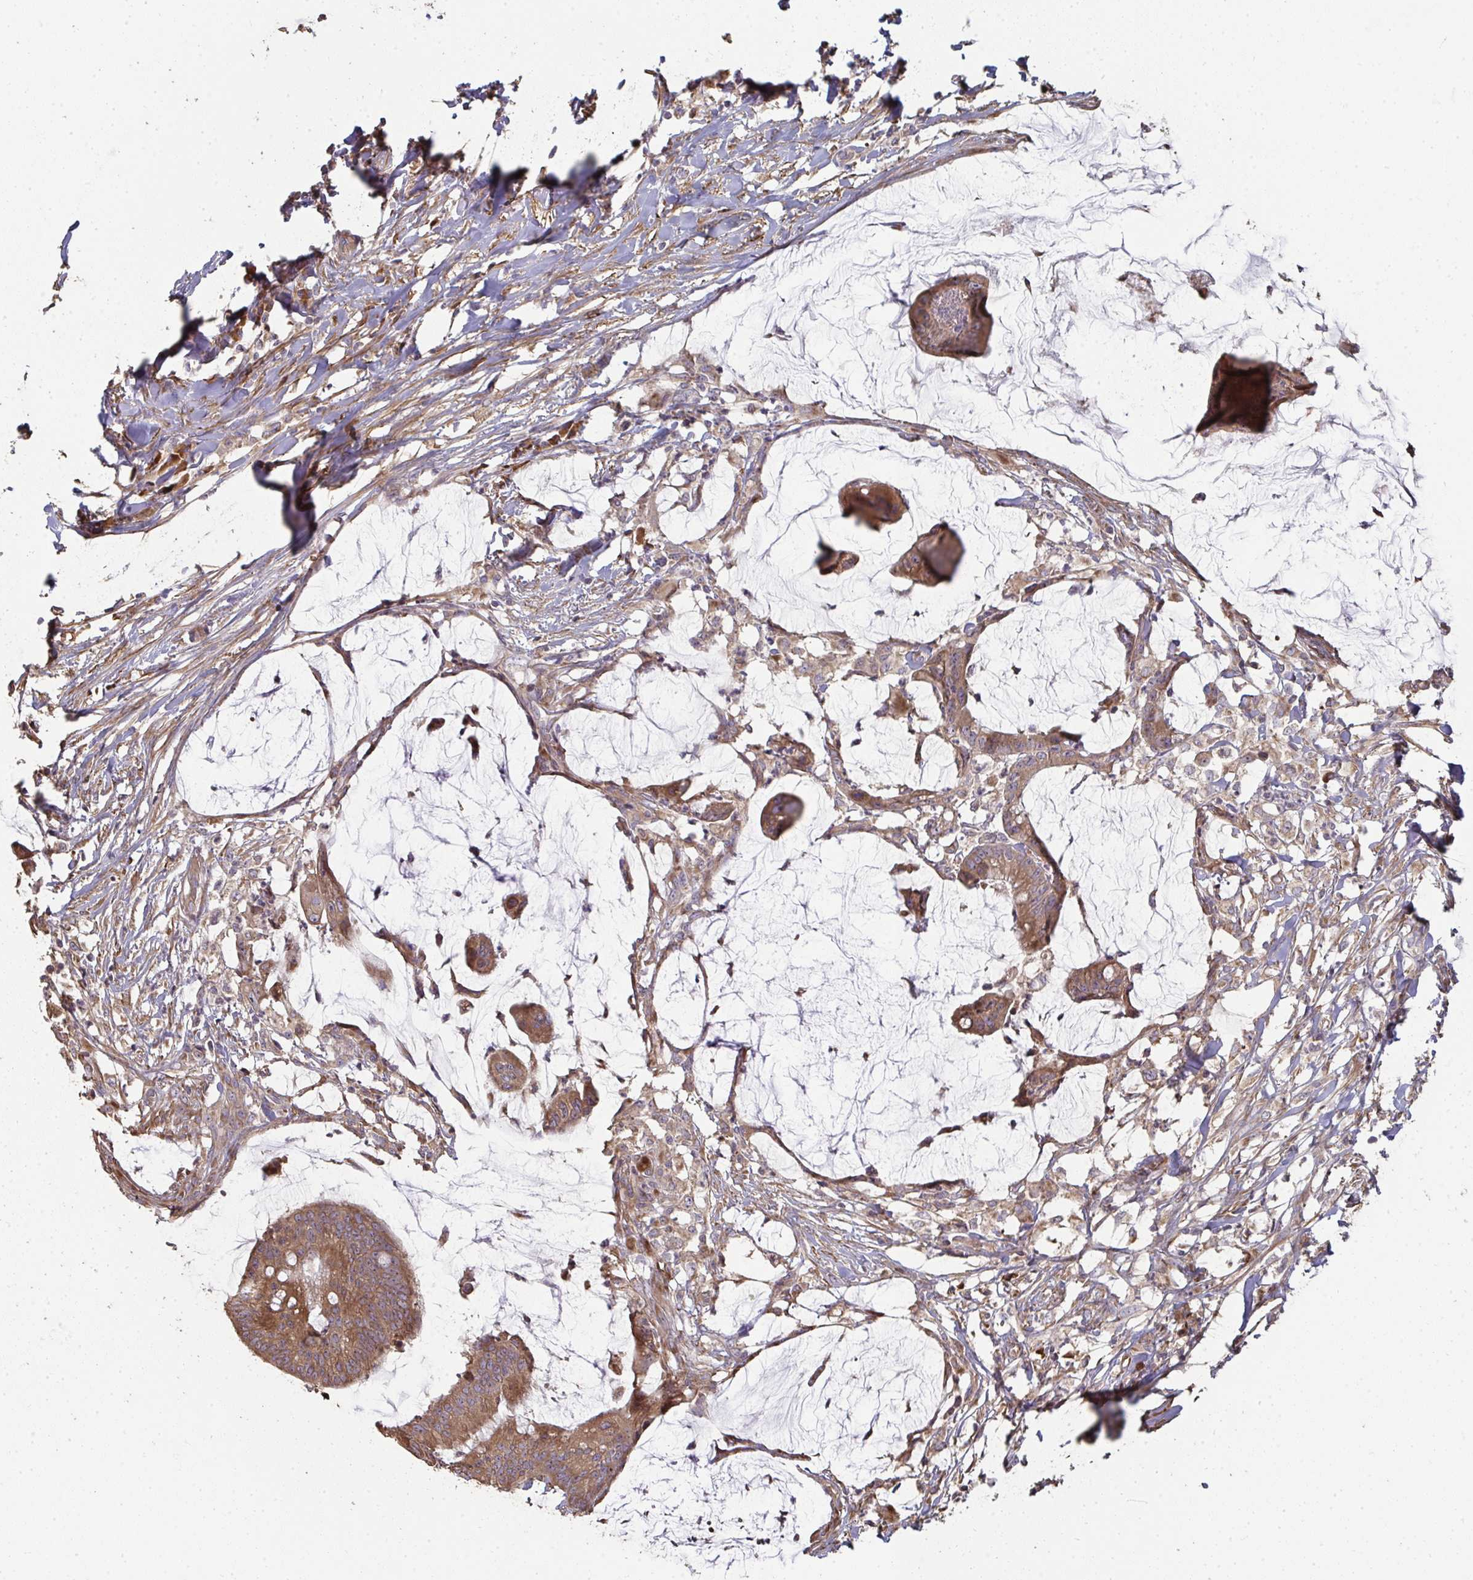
{"staining": {"intensity": "moderate", "quantity": ">75%", "location": "cytoplasmic/membranous"}, "tissue": "colorectal cancer", "cell_type": "Tumor cells", "image_type": "cancer", "snomed": [{"axis": "morphology", "description": "Adenocarcinoma, NOS"}, {"axis": "topography", "description": "Colon"}], "caption": "Protein staining of adenocarcinoma (colorectal) tissue displays moderate cytoplasmic/membranous positivity in about >75% of tumor cells. Immunohistochemistry (ihc) stains the protein of interest in brown and the nuclei are stained blue.", "gene": "ZFYVE28", "patient": {"sex": "male", "age": 62}}